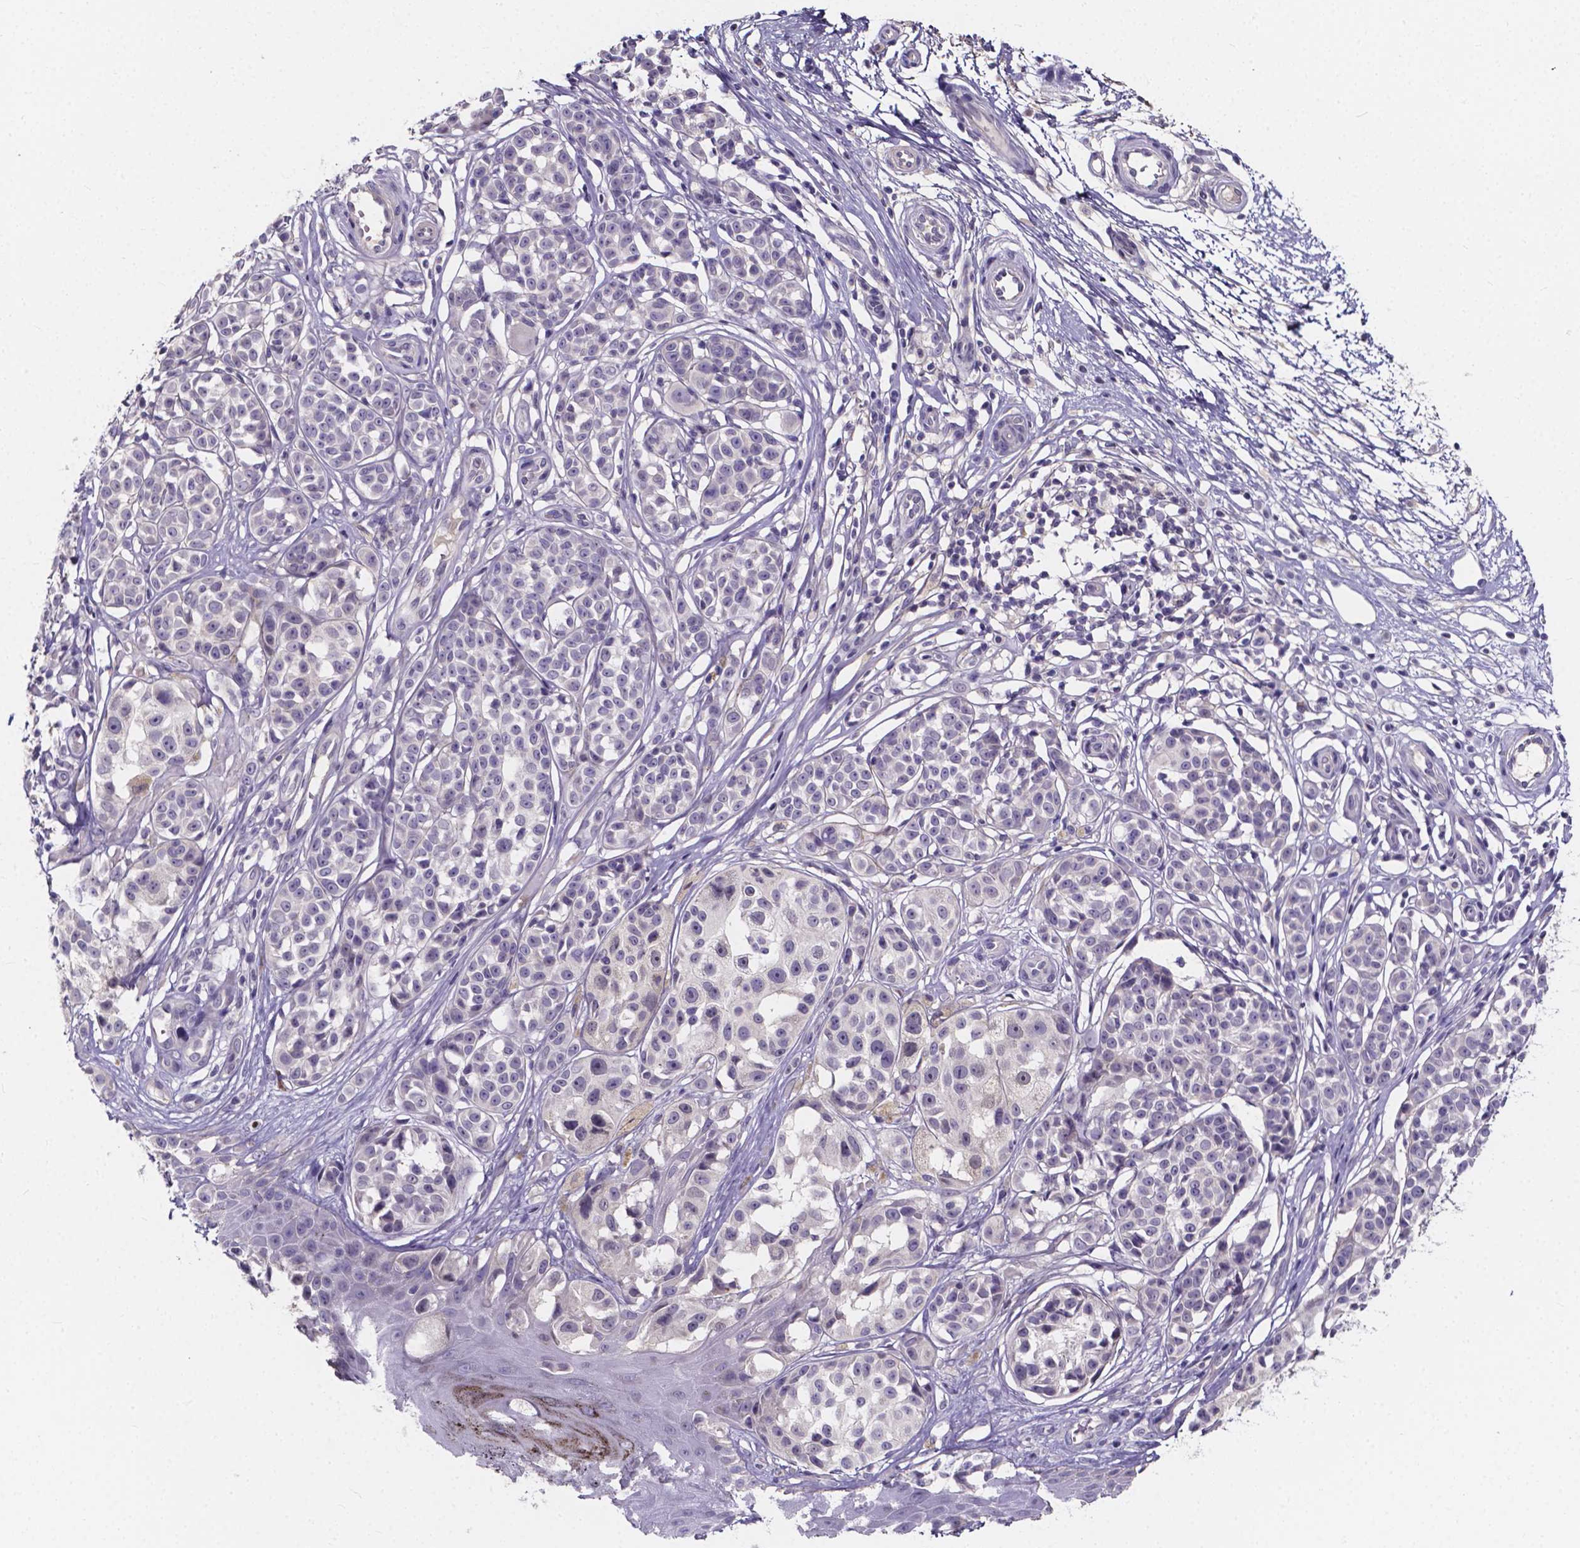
{"staining": {"intensity": "negative", "quantity": "none", "location": "none"}, "tissue": "melanoma", "cell_type": "Tumor cells", "image_type": "cancer", "snomed": [{"axis": "morphology", "description": "Malignant melanoma, NOS"}, {"axis": "topography", "description": "Skin"}], "caption": "Micrograph shows no significant protein staining in tumor cells of melanoma.", "gene": "SPOCD1", "patient": {"sex": "female", "age": 90}}